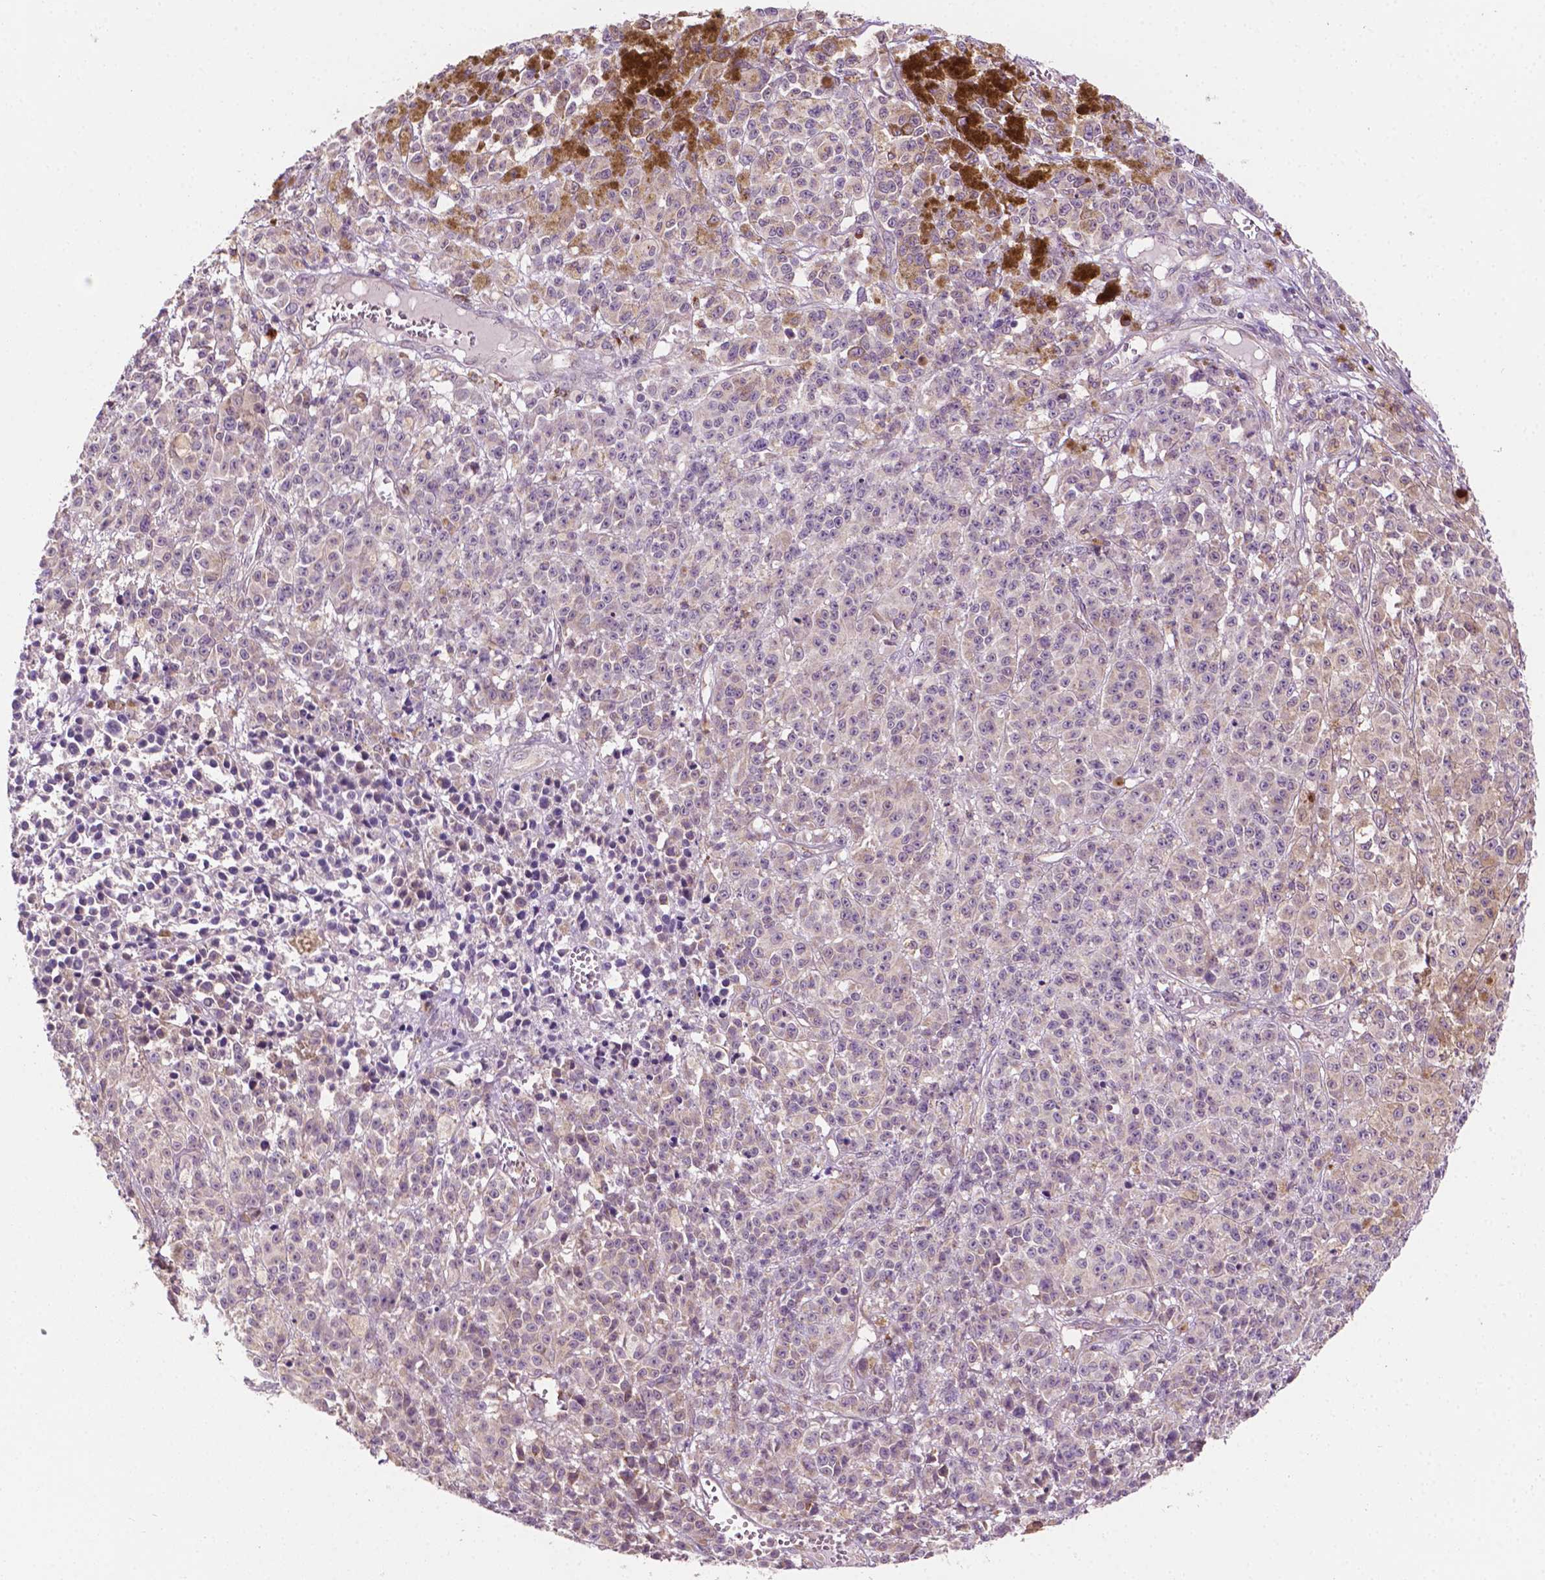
{"staining": {"intensity": "negative", "quantity": "none", "location": "none"}, "tissue": "melanoma", "cell_type": "Tumor cells", "image_type": "cancer", "snomed": [{"axis": "morphology", "description": "Malignant melanoma, NOS"}, {"axis": "topography", "description": "Skin"}], "caption": "The micrograph demonstrates no significant staining in tumor cells of melanoma. Brightfield microscopy of immunohistochemistry stained with DAB (brown) and hematoxylin (blue), captured at high magnification.", "gene": "EBAG9", "patient": {"sex": "female", "age": 58}}